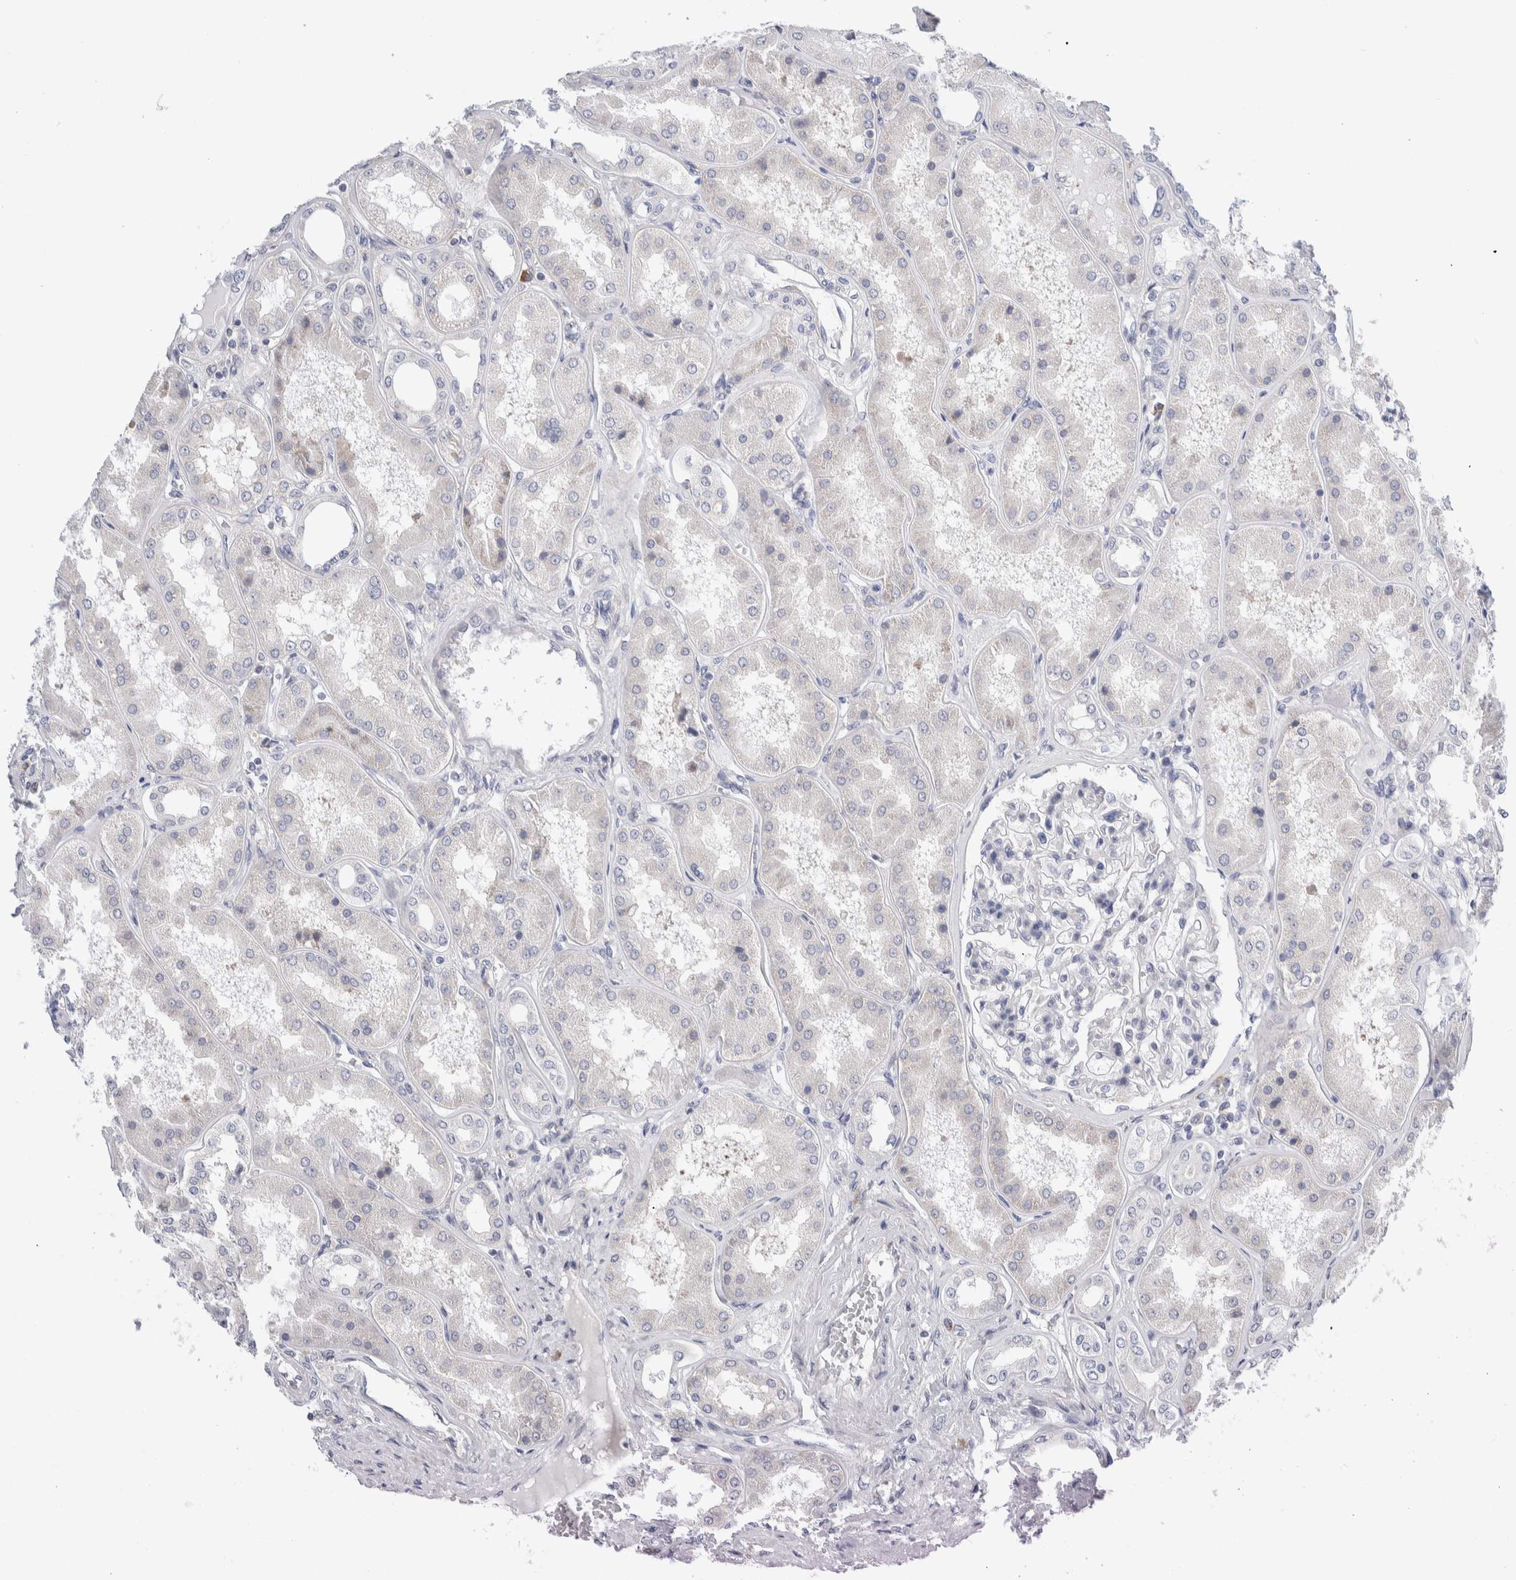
{"staining": {"intensity": "weak", "quantity": "25%-75%", "location": "cytoplasmic/membranous"}, "tissue": "kidney", "cell_type": "Cells in glomeruli", "image_type": "normal", "snomed": [{"axis": "morphology", "description": "Normal tissue, NOS"}, {"axis": "topography", "description": "Kidney"}], "caption": "Benign kidney exhibits weak cytoplasmic/membranous staining in approximately 25%-75% of cells in glomeruli (IHC, brightfield microscopy, high magnification)..", "gene": "RACK1", "patient": {"sex": "female", "age": 56}}